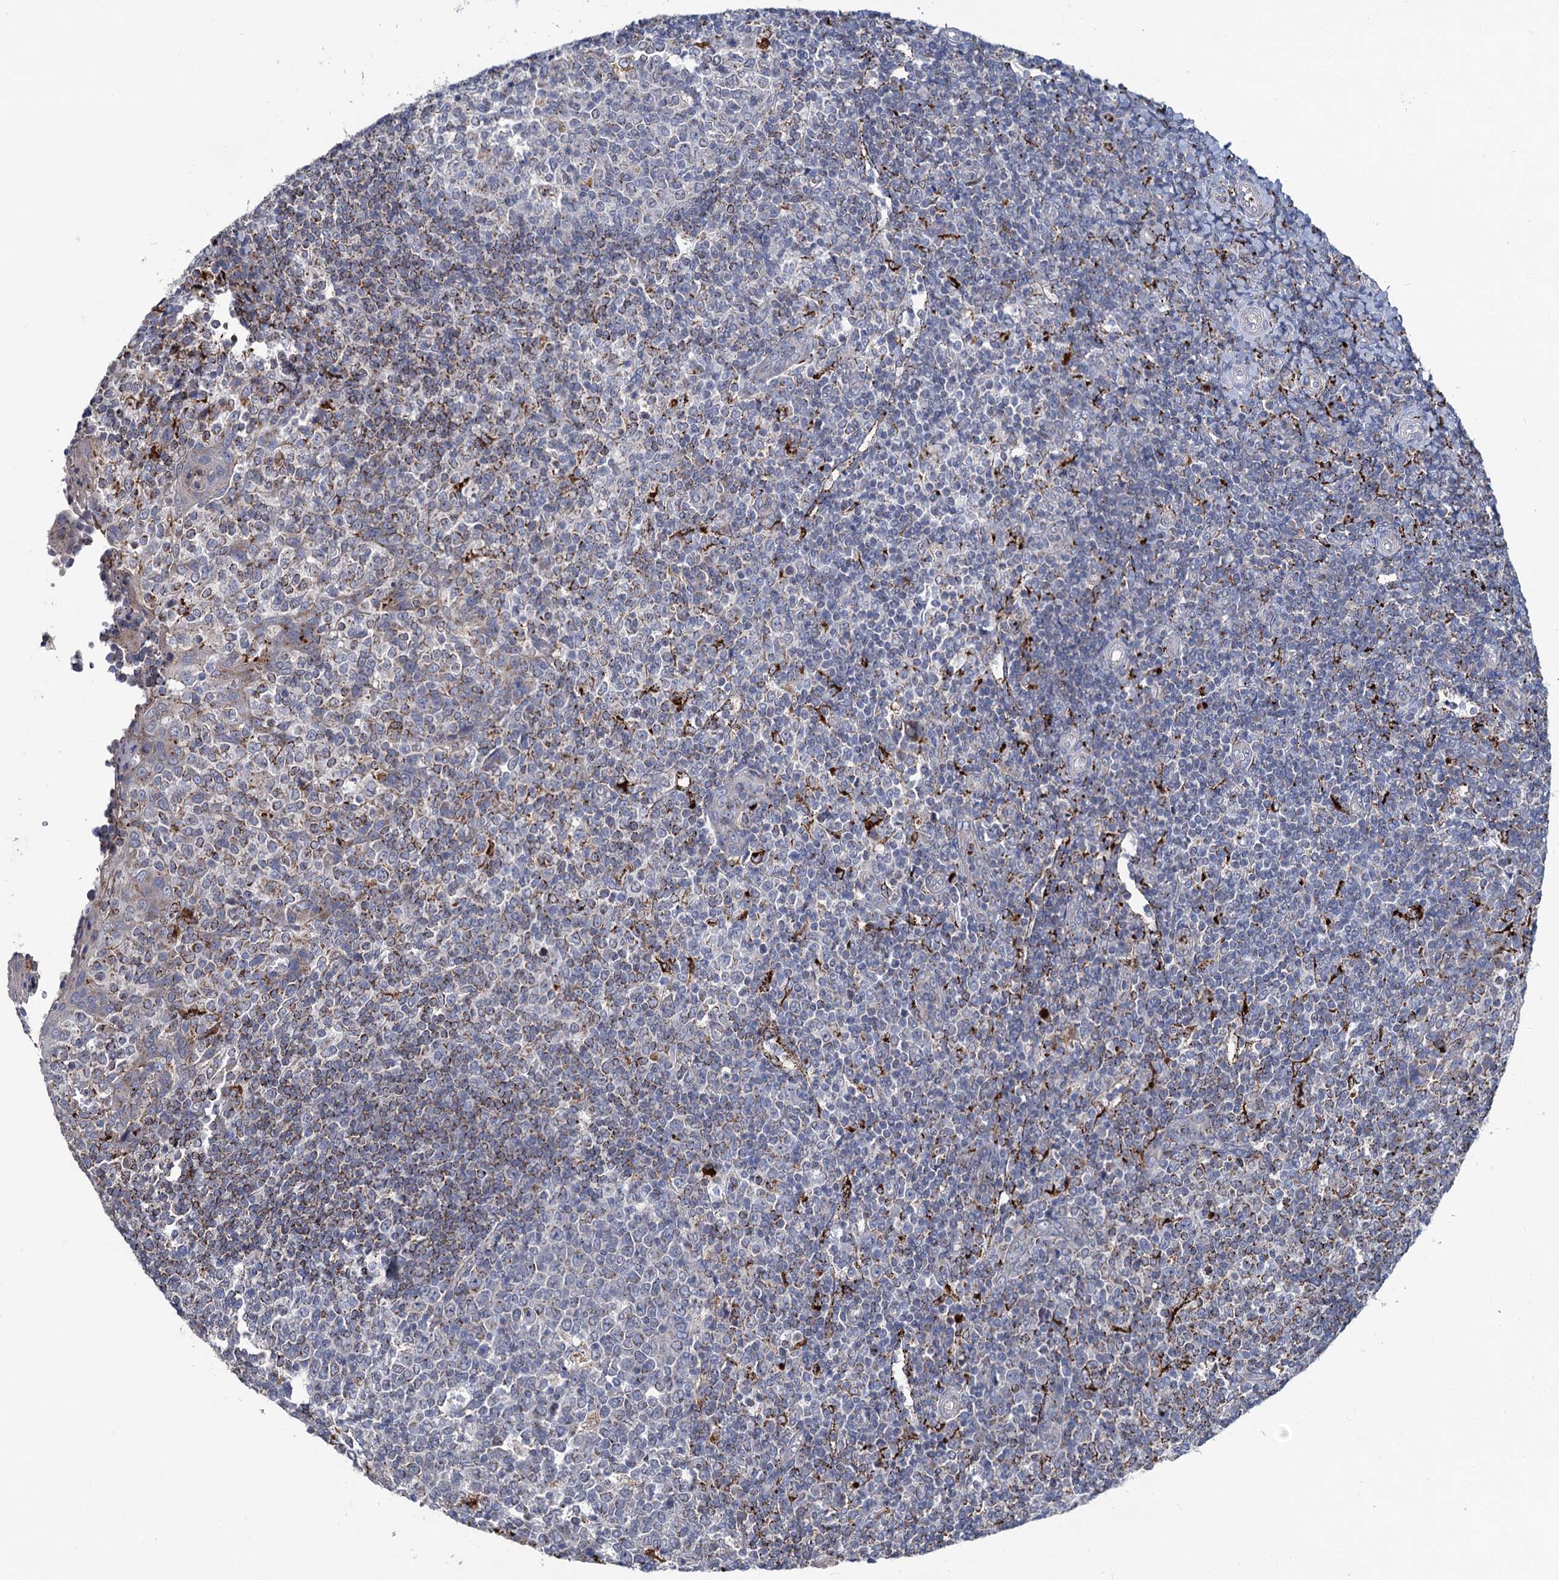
{"staining": {"intensity": "negative", "quantity": "none", "location": "none"}, "tissue": "tonsil", "cell_type": "Germinal center cells", "image_type": "normal", "snomed": [{"axis": "morphology", "description": "Normal tissue, NOS"}, {"axis": "topography", "description": "Tonsil"}], "caption": "Immunohistochemistry of normal human tonsil demonstrates no staining in germinal center cells. (DAB IHC visualized using brightfield microscopy, high magnification).", "gene": "ANKS3", "patient": {"sex": "female", "age": 19}}